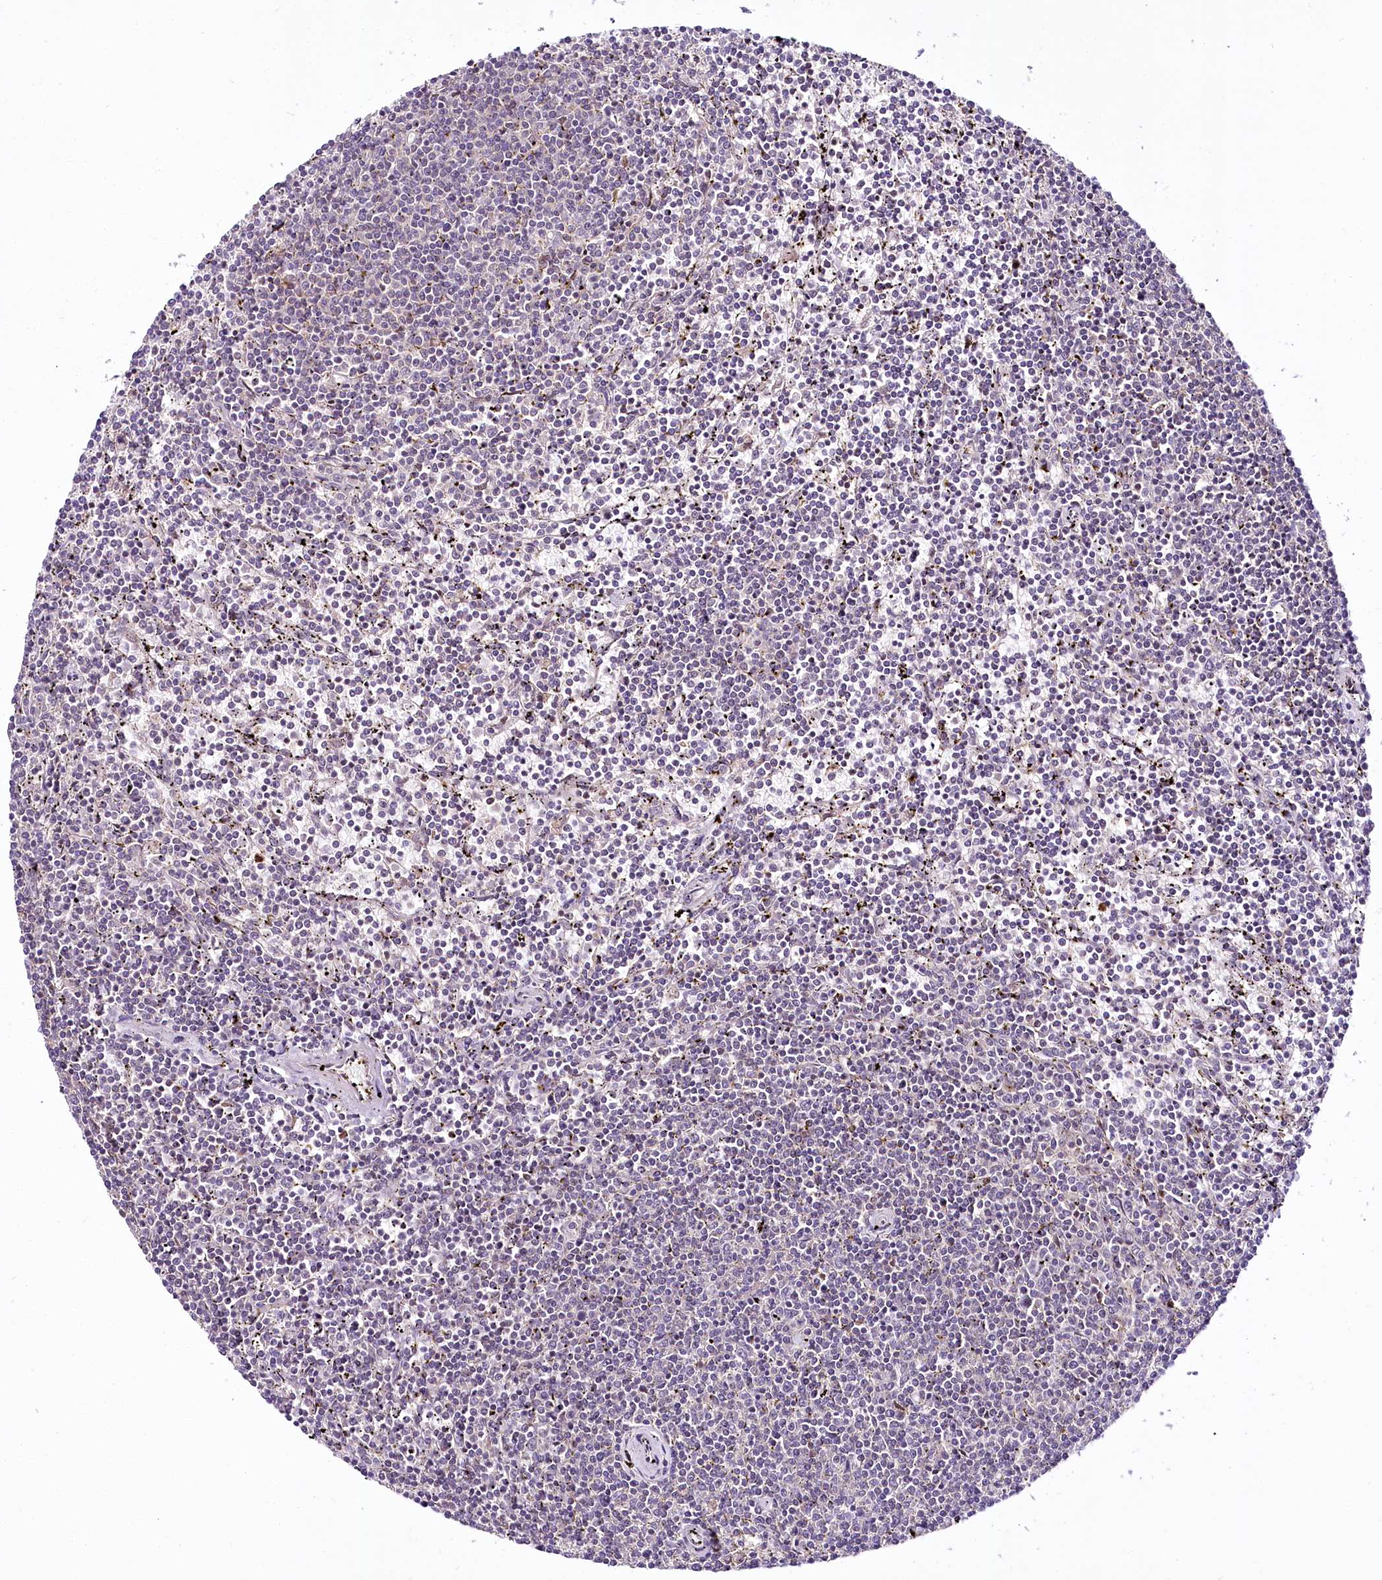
{"staining": {"intensity": "negative", "quantity": "none", "location": "none"}, "tissue": "lymphoma", "cell_type": "Tumor cells", "image_type": "cancer", "snomed": [{"axis": "morphology", "description": "Malignant lymphoma, non-Hodgkin's type, Low grade"}, {"axis": "topography", "description": "Spleen"}], "caption": "A high-resolution micrograph shows IHC staining of malignant lymphoma, non-Hodgkin's type (low-grade), which displays no significant staining in tumor cells.", "gene": "VWA5A", "patient": {"sex": "female", "age": 50}}